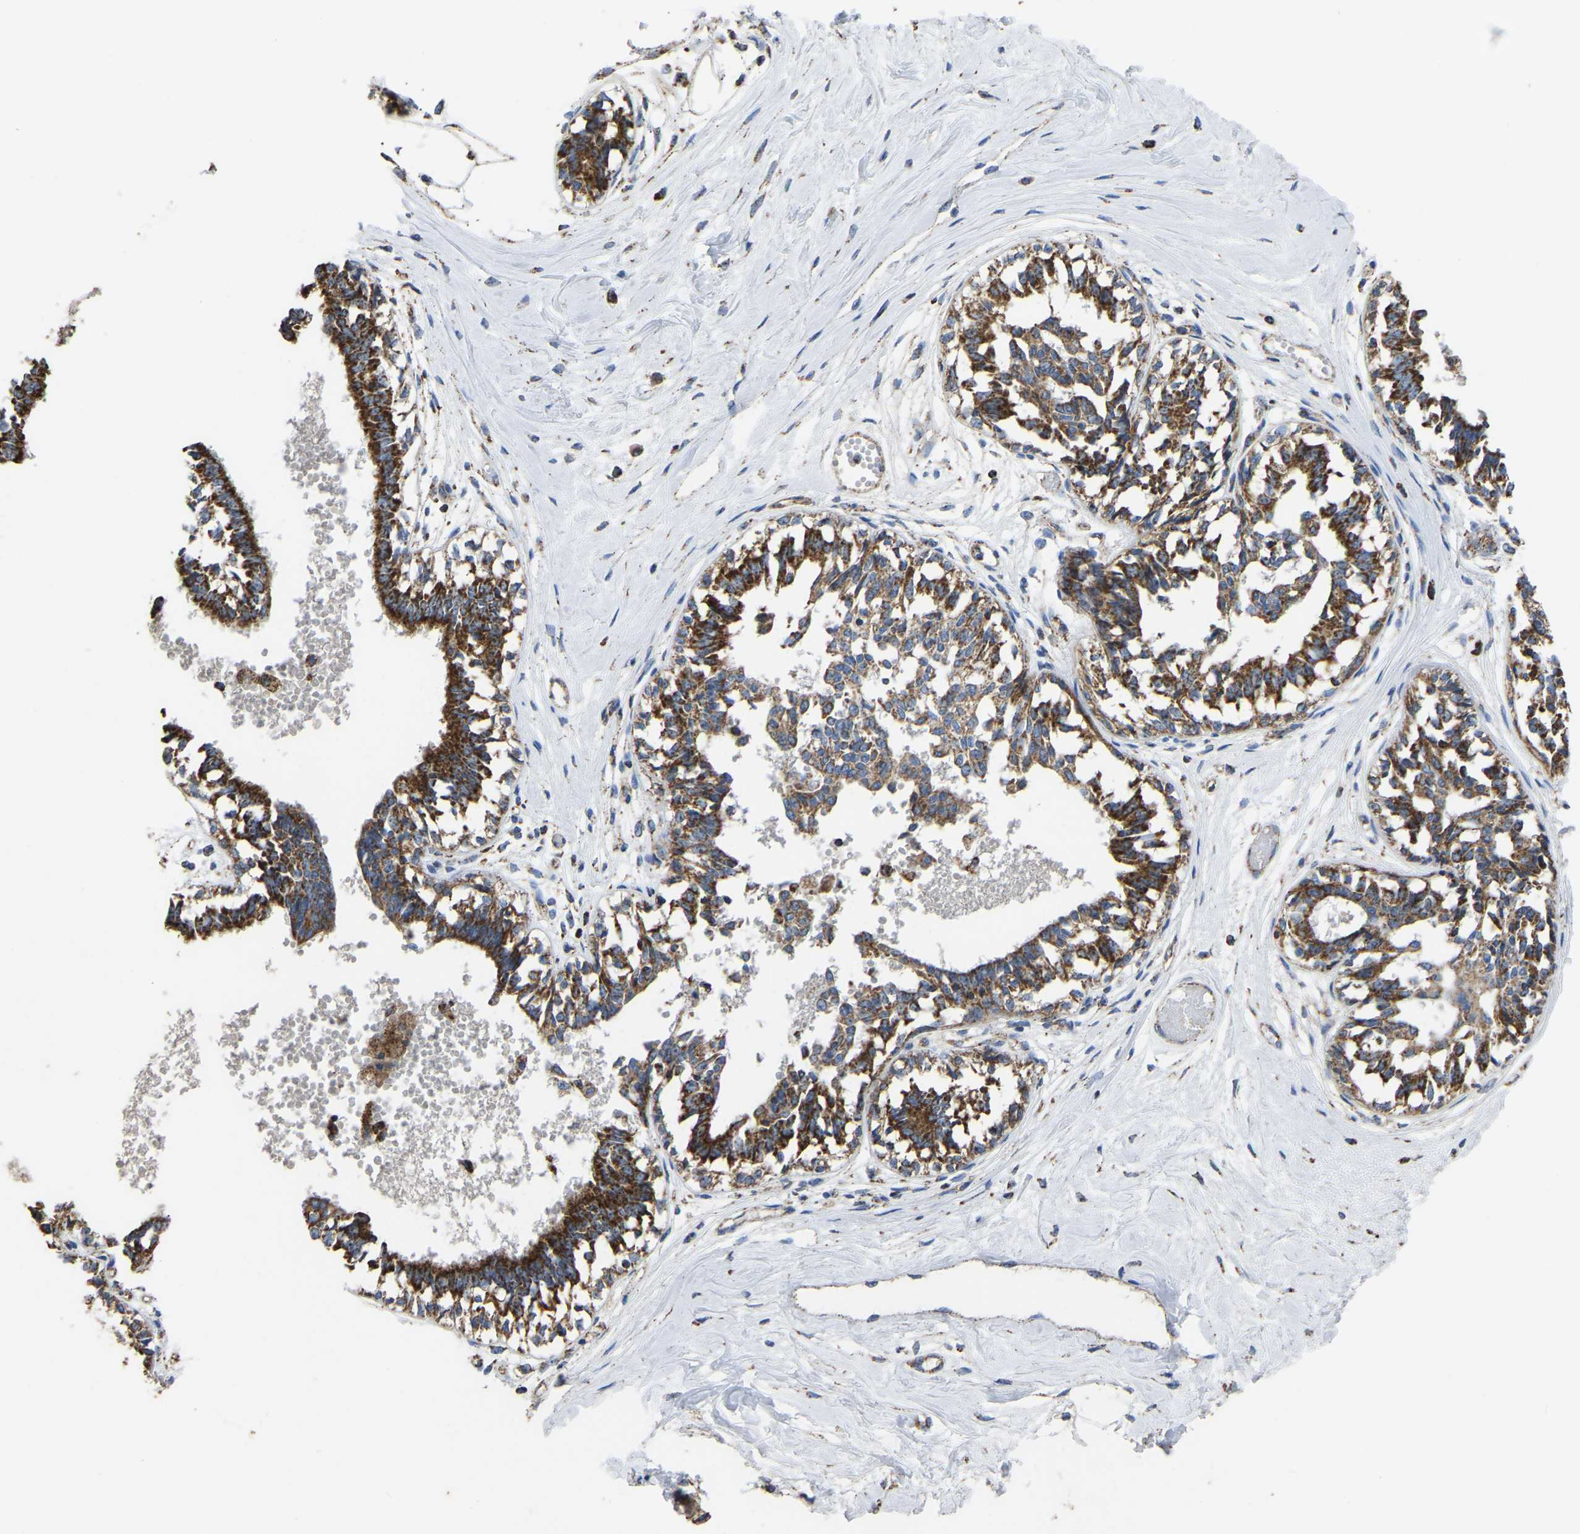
{"staining": {"intensity": "moderate", "quantity": ">75%", "location": "cytoplasmic/membranous"}, "tissue": "breast", "cell_type": "Adipocytes", "image_type": "normal", "snomed": [{"axis": "morphology", "description": "Normal tissue, NOS"}, {"axis": "topography", "description": "Breast"}], "caption": "Benign breast shows moderate cytoplasmic/membranous positivity in approximately >75% of adipocytes, visualized by immunohistochemistry.", "gene": "ETFA", "patient": {"sex": "female", "age": 45}}